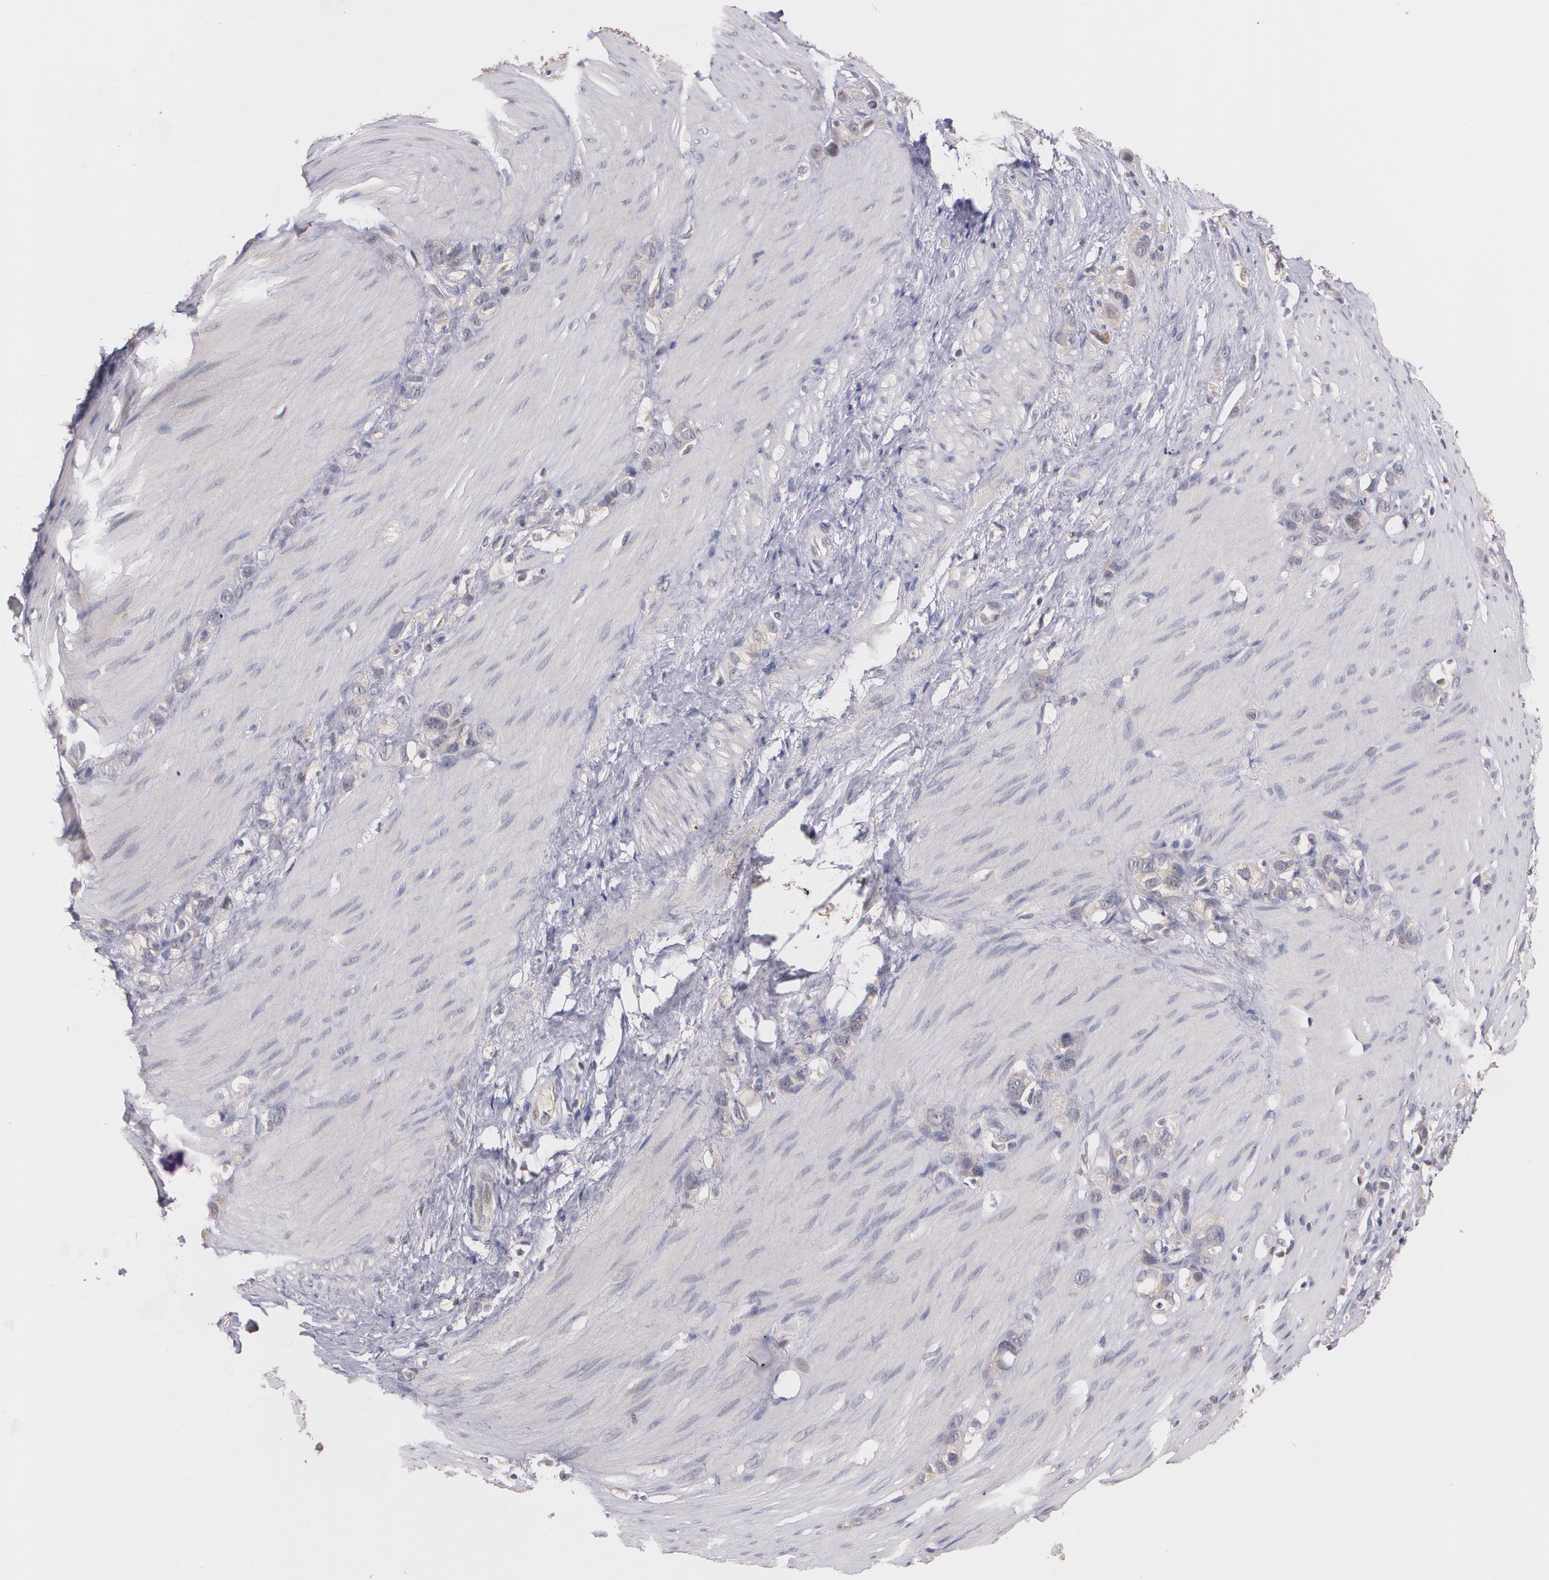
{"staining": {"intensity": "negative", "quantity": "none", "location": "none"}, "tissue": "stomach cancer", "cell_type": "Tumor cells", "image_type": "cancer", "snomed": [{"axis": "morphology", "description": "Normal tissue, NOS"}, {"axis": "morphology", "description": "Adenocarcinoma, NOS"}, {"axis": "morphology", "description": "Adenocarcinoma, High grade"}, {"axis": "topography", "description": "Stomach, upper"}, {"axis": "topography", "description": "Stomach"}], "caption": "An IHC micrograph of stomach cancer is shown. There is no staining in tumor cells of stomach cancer. (Stains: DAB (3,3'-diaminobenzidine) immunohistochemistry with hematoxylin counter stain, Microscopy: brightfield microscopy at high magnification).", "gene": "IFNGR2", "patient": {"sex": "female", "age": 65}}